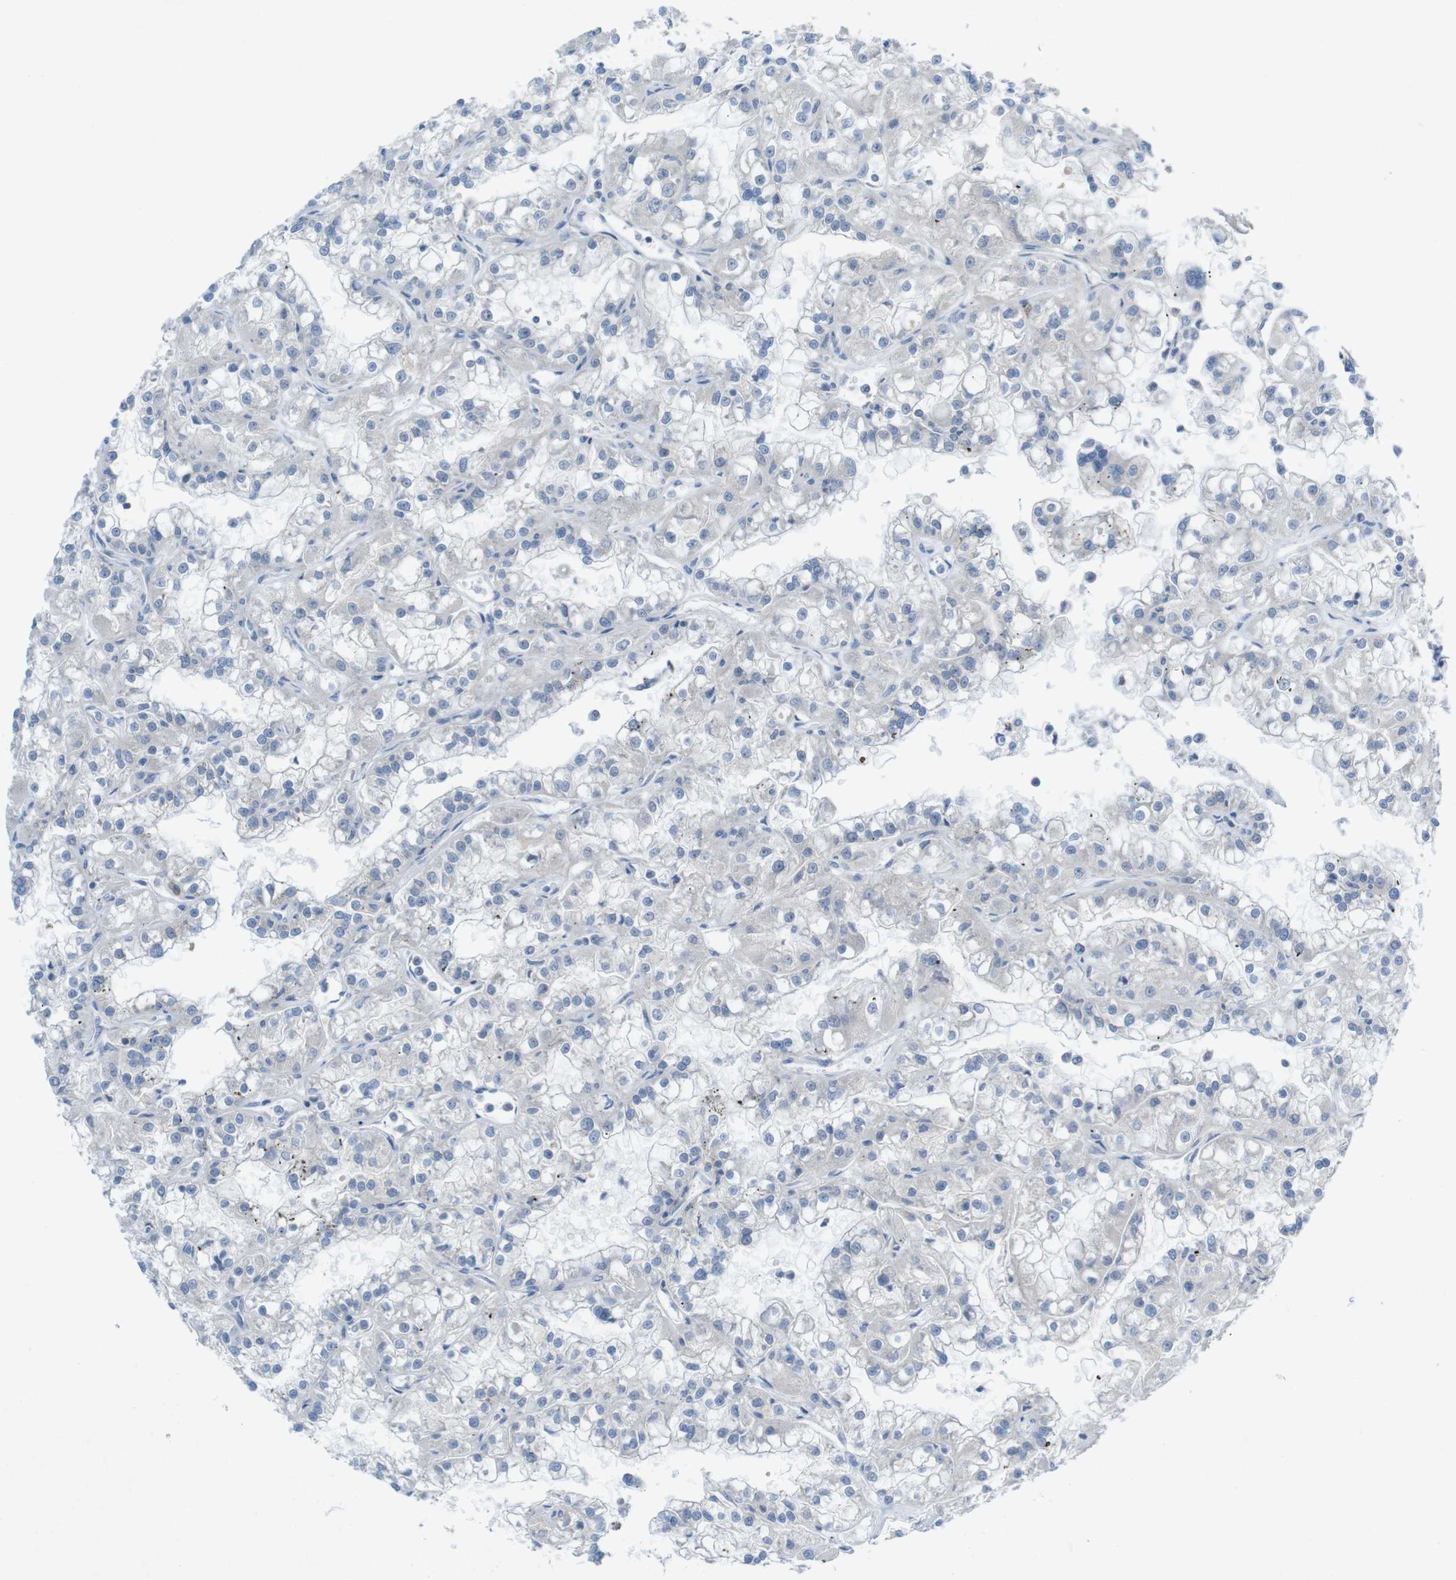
{"staining": {"intensity": "negative", "quantity": "none", "location": "none"}, "tissue": "renal cancer", "cell_type": "Tumor cells", "image_type": "cancer", "snomed": [{"axis": "morphology", "description": "Adenocarcinoma, NOS"}, {"axis": "topography", "description": "Kidney"}], "caption": "Renal cancer (adenocarcinoma) was stained to show a protein in brown. There is no significant expression in tumor cells.", "gene": "SLAMF7", "patient": {"sex": "female", "age": 52}}